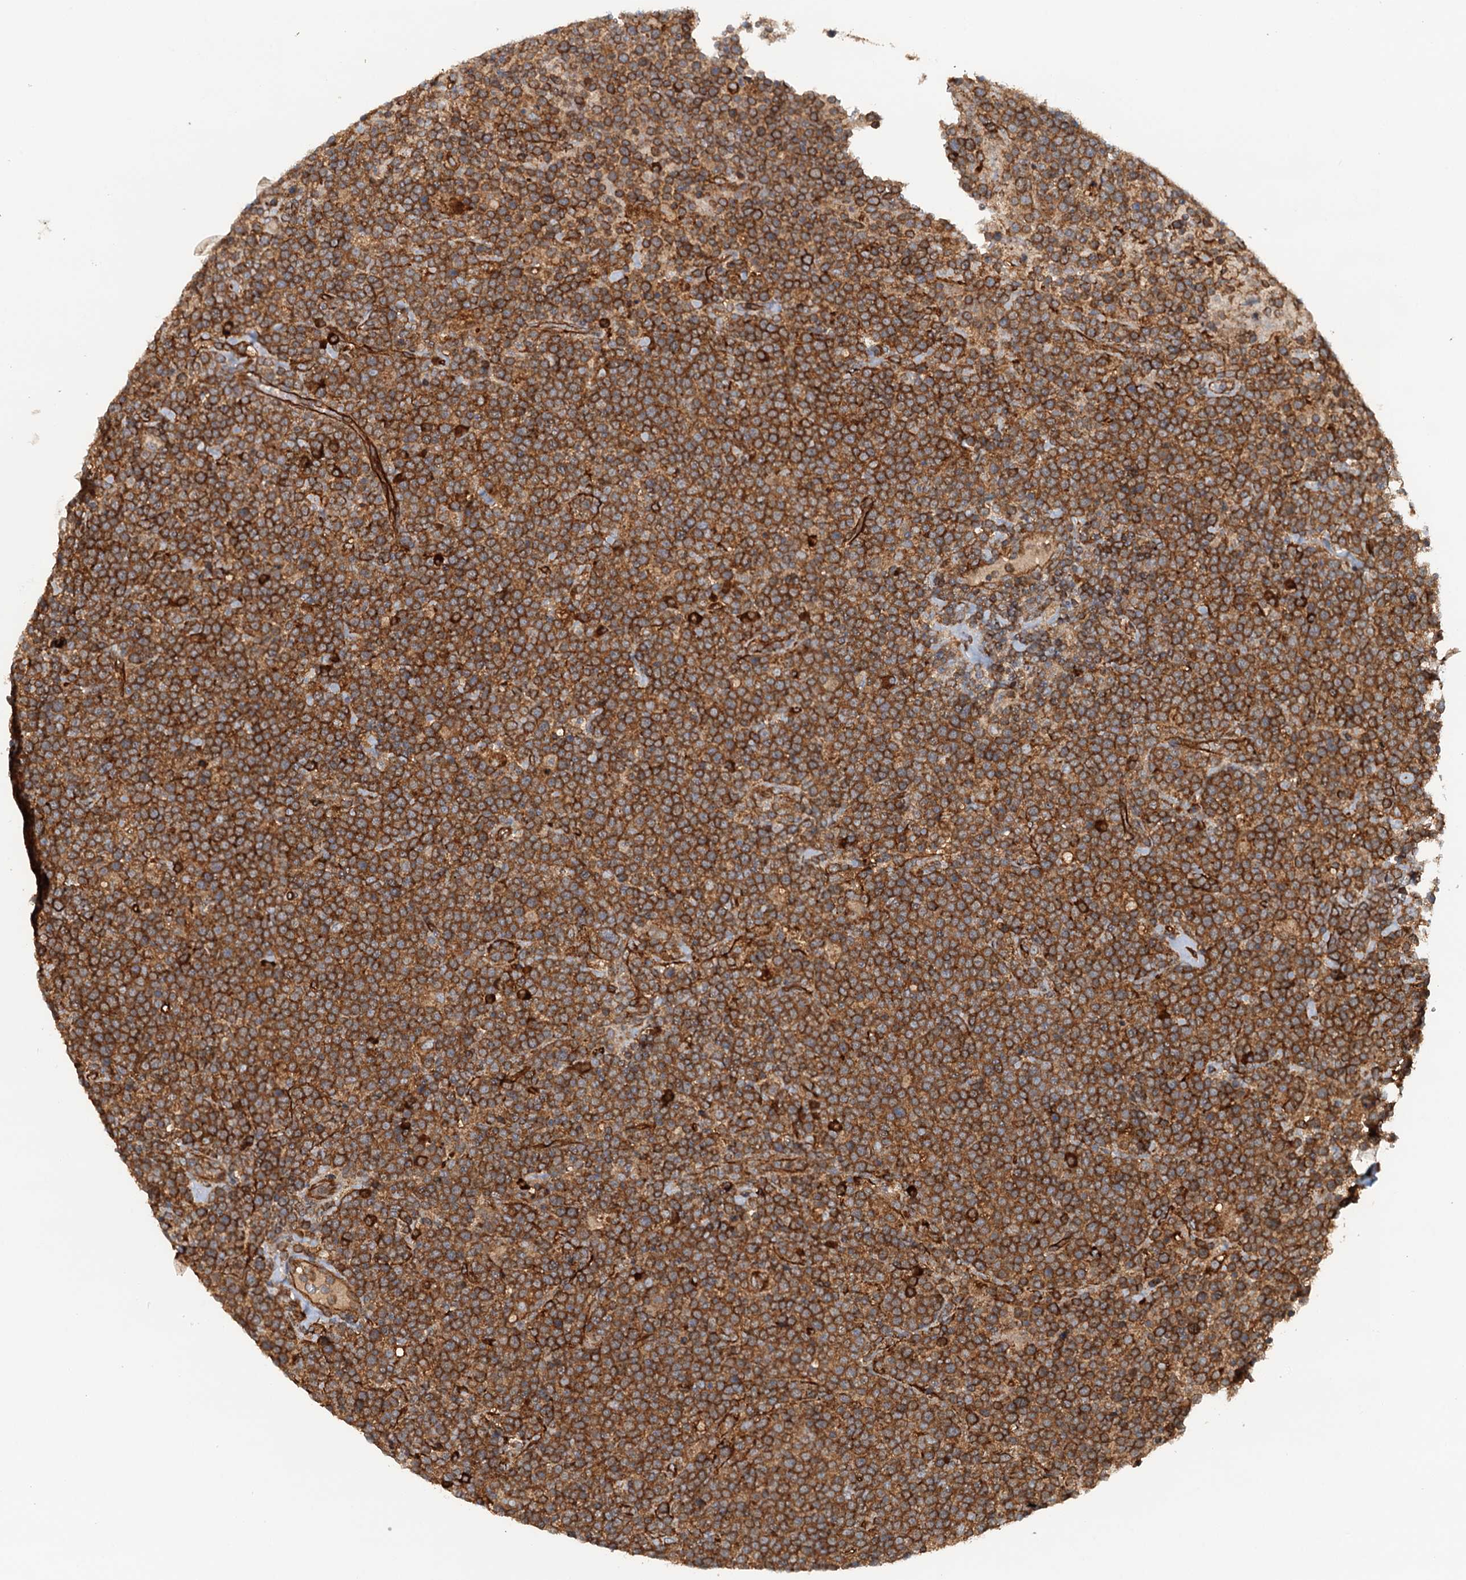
{"staining": {"intensity": "strong", "quantity": ">75%", "location": "cytoplasmic/membranous"}, "tissue": "lymphoma", "cell_type": "Tumor cells", "image_type": "cancer", "snomed": [{"axis": "morphology", "description": "Malignant lymphoma, non-Hodgkin's type, High grade"}, {"axis": "topography", "description": "Lymph node"}], "caption": "Lymphoma tissue reveals strong cytoplasmic/membranous expression in about >75% of tumor cells, visualized by immunohistochemistry. (Stains: DAB (3,3'-diaminobenzidine) in brown, nuclei in blue, Microscopy: brightfield microscopy at high magnification).", "gene": "NIPAL3", "patient": {"sex": "male", "age": 61}}